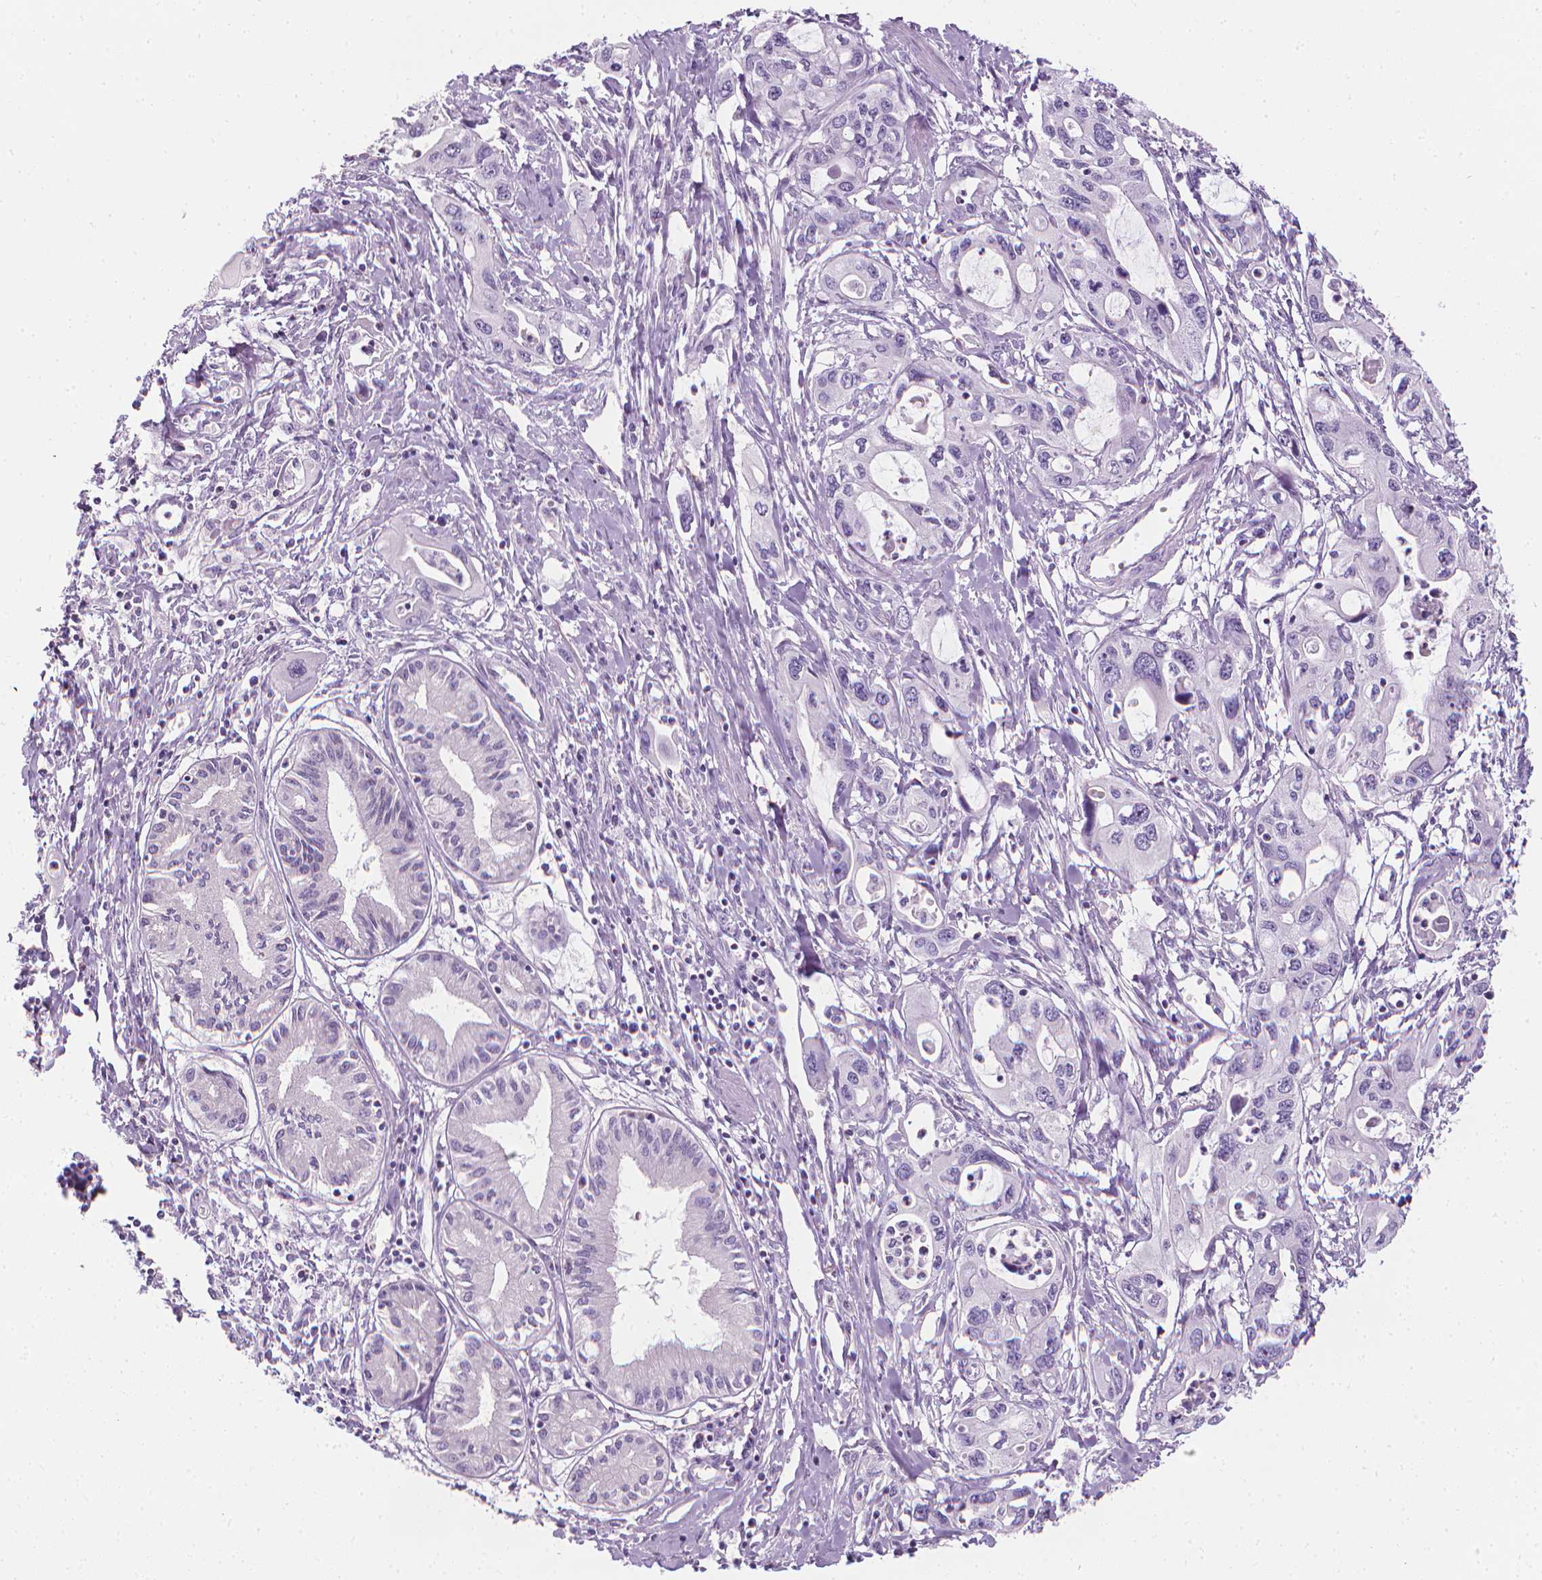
{"staining": {"intensity": "negative", "quantity": "none", "location": "none"}, "tissue": "pancreatic cancer", "cell_type": "Tumor cells", "image_type": "cancer", "snomed": [{"axis": "morphology", "description": "Adenocarcinoma, NOS"}, {"axis": "topography", "description": "Pancreas"}], "caption": "Immunohistochemical staining of pancreatic cancer (adenocarcinoma) reveals no significant expression in tumor cells. The staining is performed using DAB (3,3'-diaminobenzidine) brown chromogen with nuclei counter-stained in using hematoxylin.", "gene": "DCAF8L1", "patient": {"sex": "male", "age": 60}}